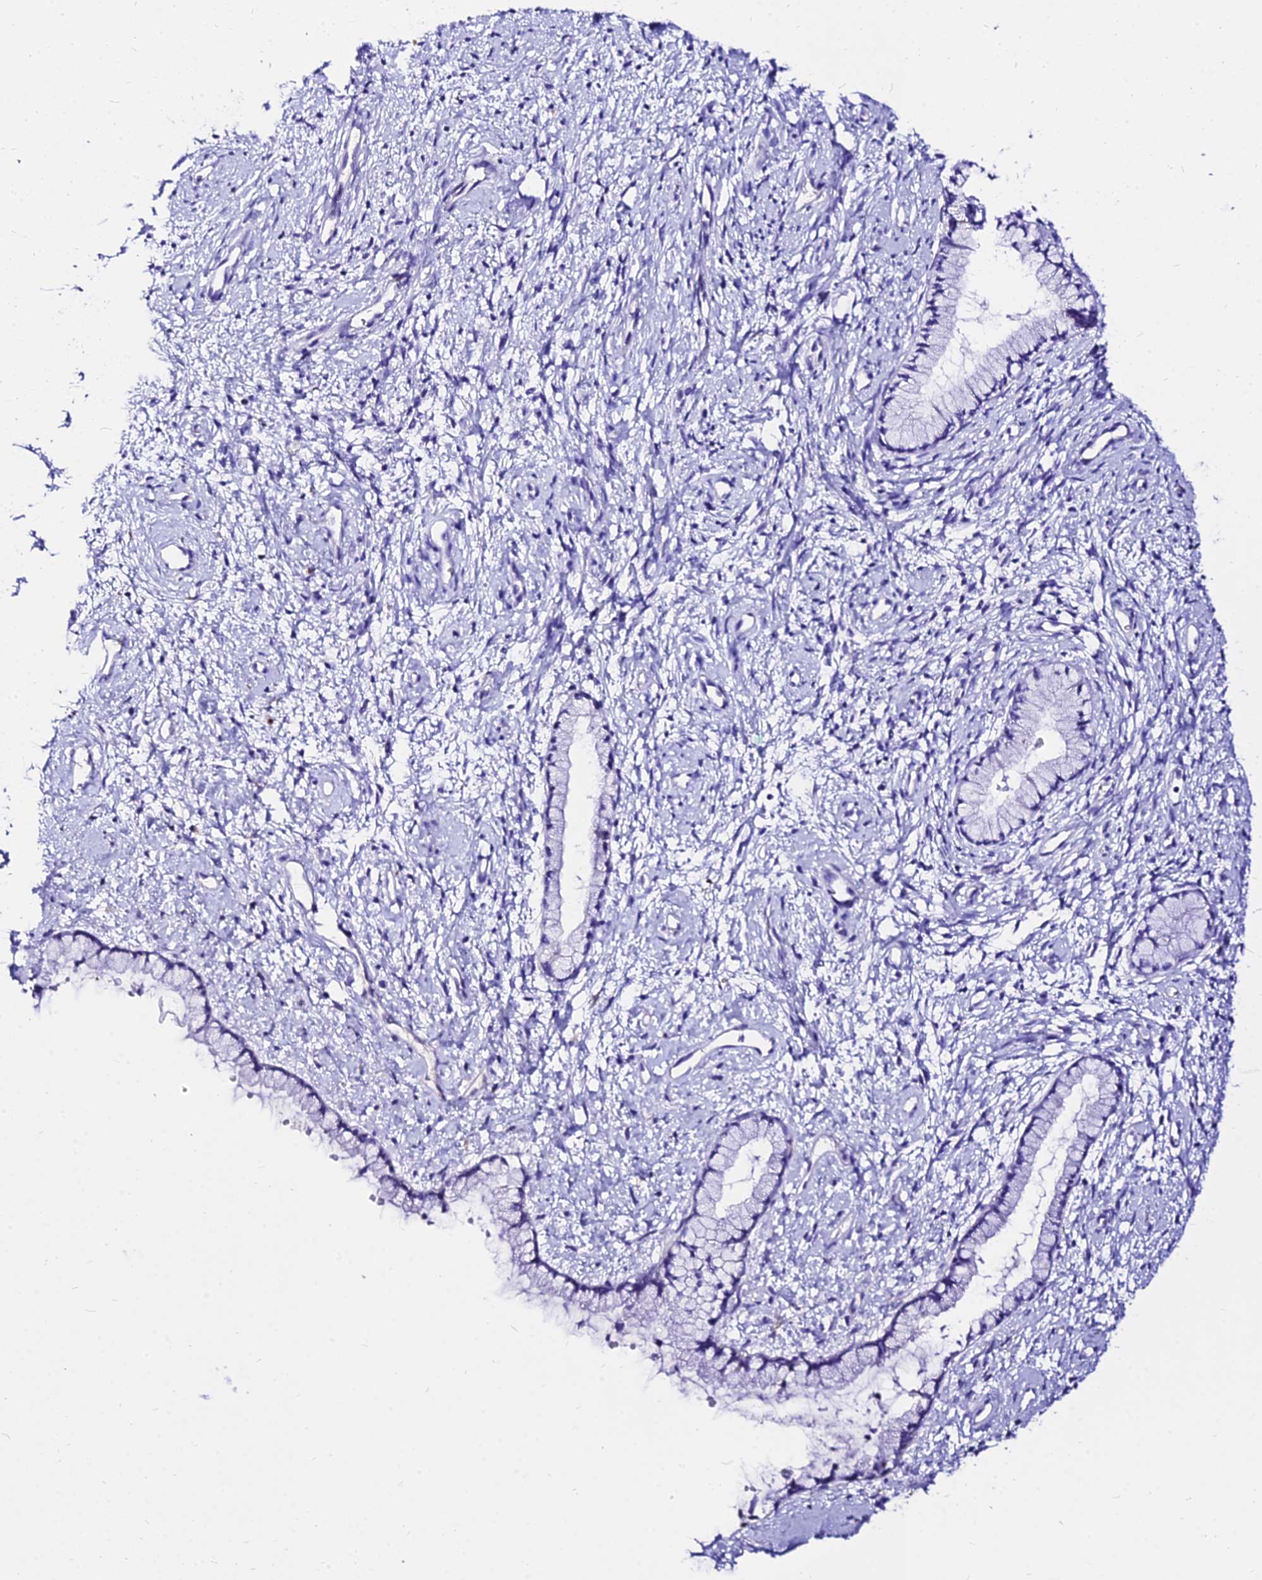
{"staining": {"intensity": "negative", "quantity": "none", "location": "none"}, "tissue": "cervix", "cell_type": "Glandular cells", "image_type": "normal", "snomed": [{"axis": "morphology", "description": "Normal tissue, NOS"}, {"axis": "topography", "description": "Cervix"}], "caption": "IHC histopathology image of unremarkable cervix: cervix stained with DAB exhibits no significant protein staining in glandular cells.", "gene": "DEFB106A", "patient": {"sex": "female", "age": 57}}